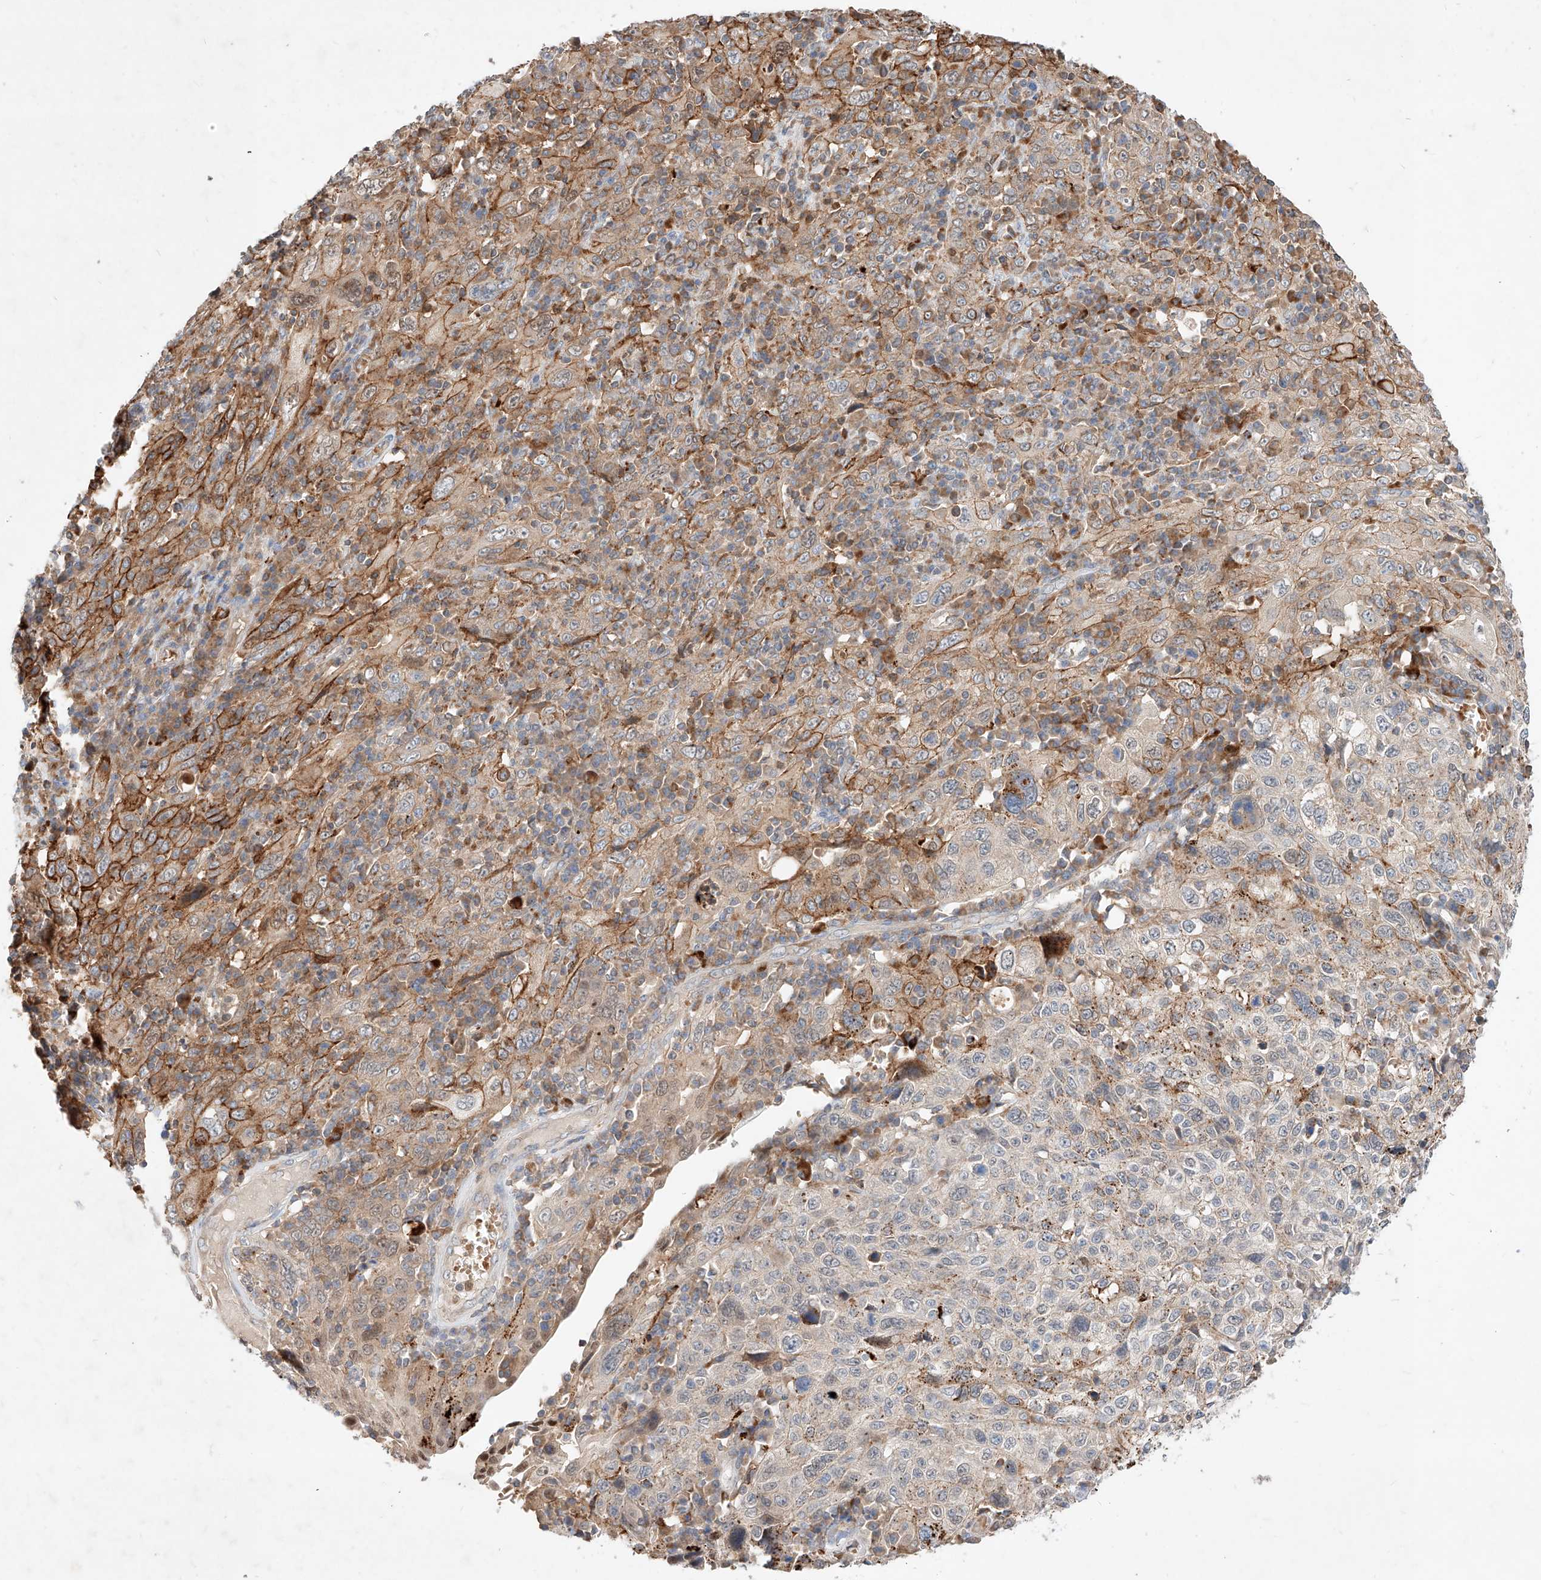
{"staining": {"intensity": "moderate", "quantity": "25%-75%", "location": "cytoplasmic/membranous"}, "tissue": "cervical cancer", "cell_type": "Tumor cells", "image_type": "cancer", "snomed": [{"axis": "morphology", "description": "Squamous cell carcinoma, NOS"}, {"axis": "topography", "description": "Cervix"}], "caption": "Approximately 25%-75% of tumor cells in human cervical squamous cell carcinoma demonstrate moderate cytoplasmic/membranous protein staining as visualized by brown immunohistochemical staining.", "gene": "TSNAX", "patient": {"sex": "female", "age": 46}}